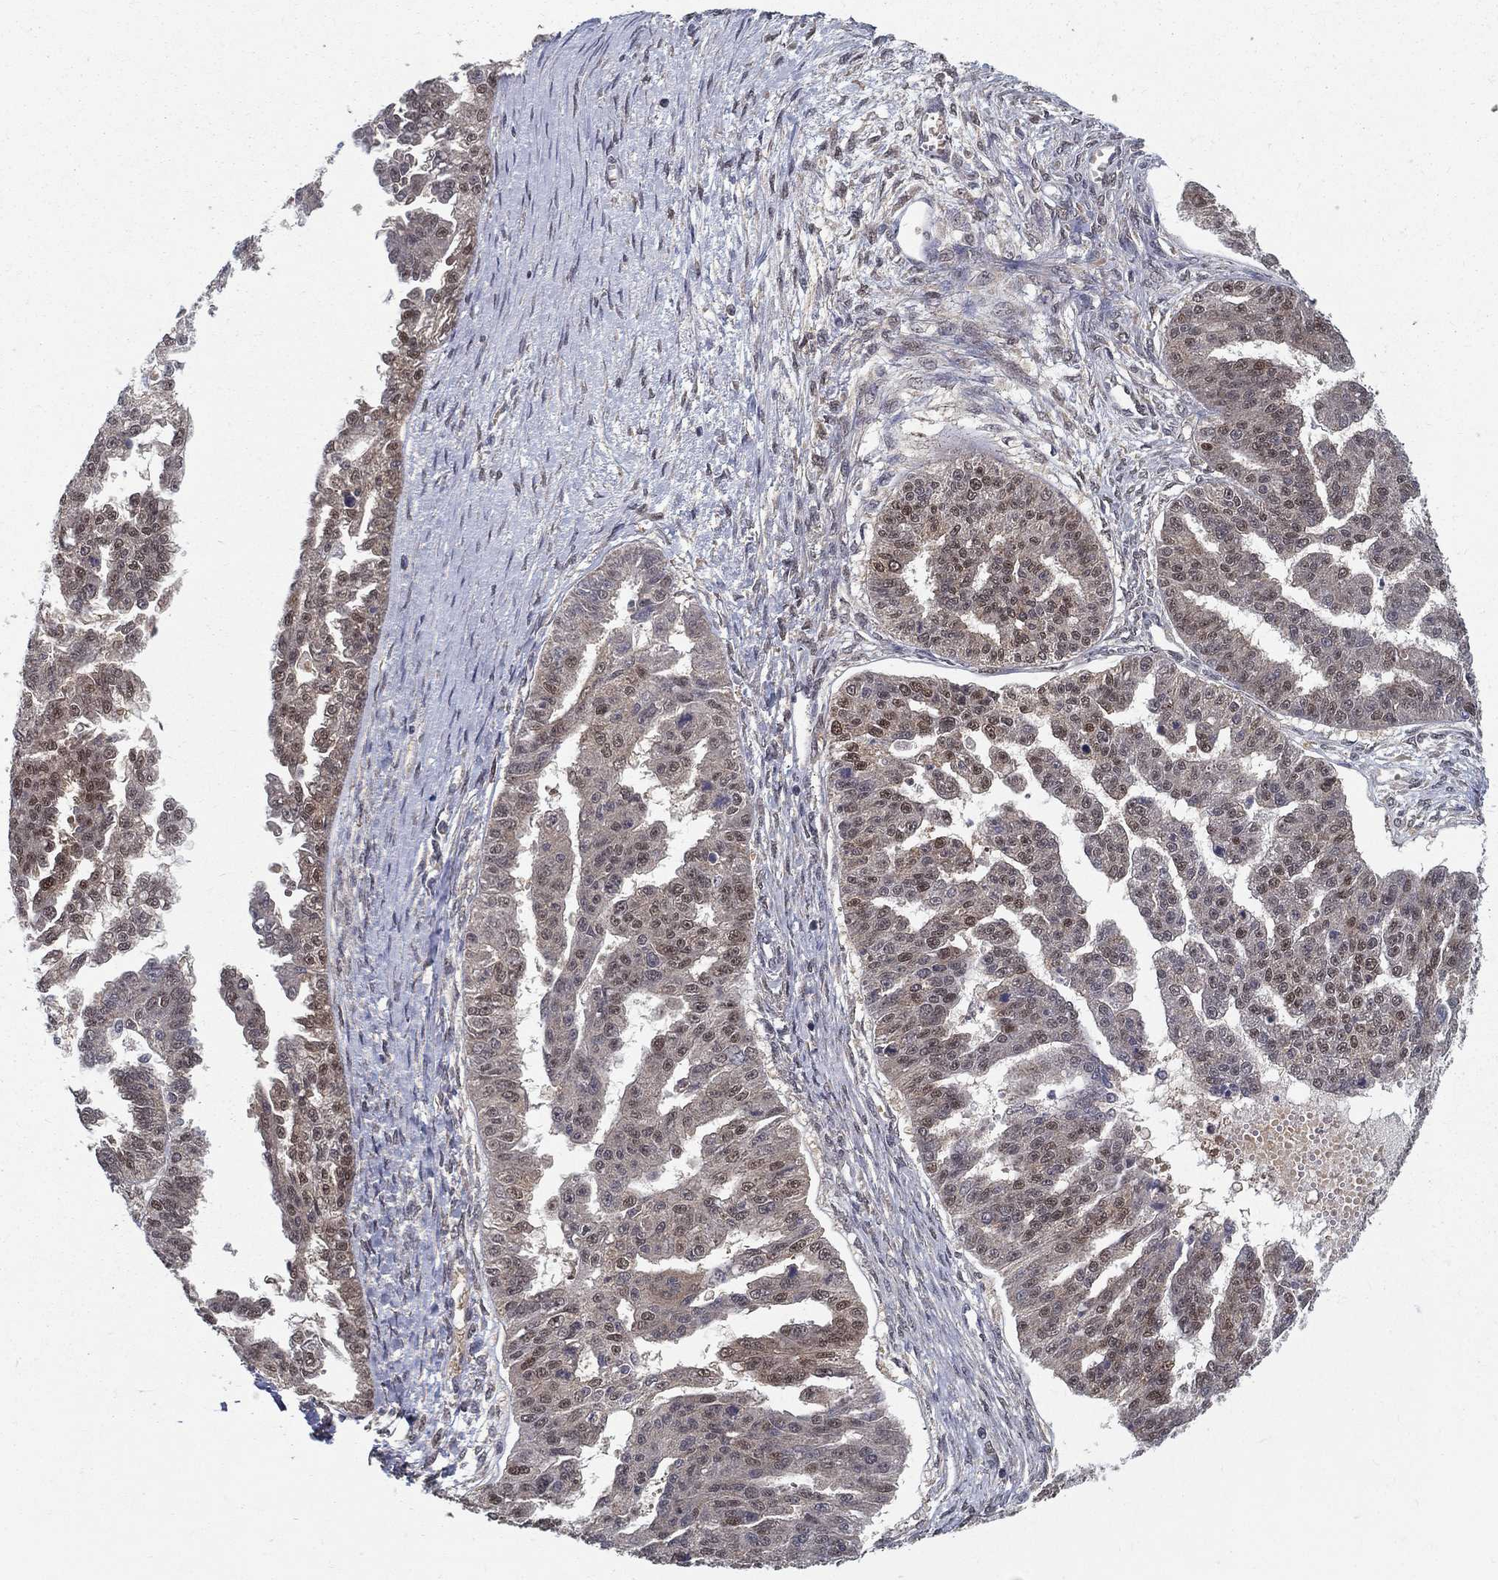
{"staining": {"intensity": "moderate", "quantity": "<25%", "location": "cytoplasmic/membranous,nuclear"}, "tissue": "ovarian cancer", "cell_type": "Tumor cells", "image_type": "cancer", "snomed": [{"axis": "morphology", "description": "Cystadenocarcinoma, serous, NOS"}, {"axis": "topography", "description": "Ovary"}], "caption": "Tumor cells reveal moderate cytoplasmic/membranous and nuclear expression in approximately <25% of cells in ovarian cancer.", "gene": "CARM1", "patient": {"sex": "female", "age": 58}}